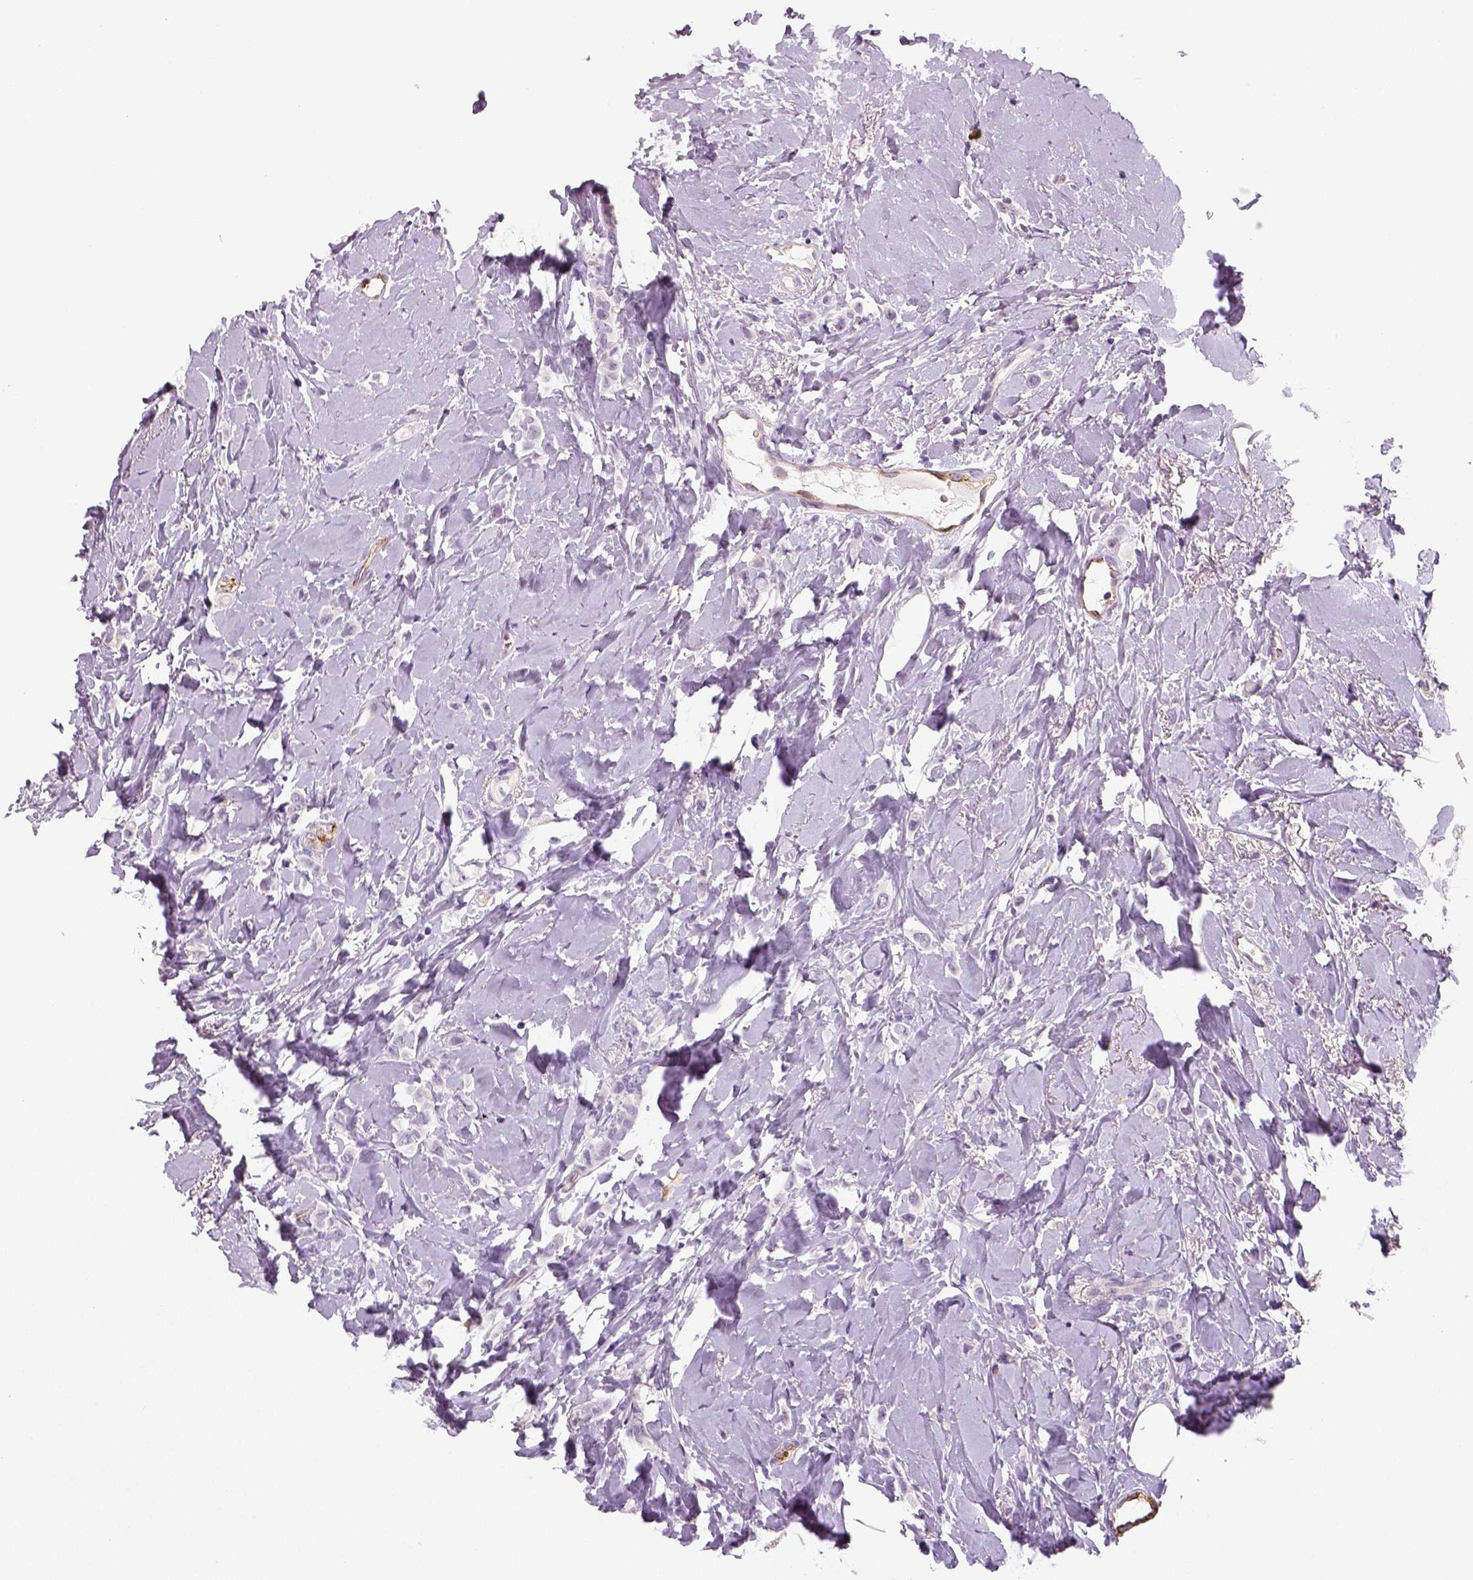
{"staining": {"intensity": "negative", "quantity": "none", "location": "none"}, "tissue": "breast cancer", "cell_type": "Tumor cells", "image_type": "cancer", "snomed": [{"axis": "morphology", "description": "Lobular carcinoma"}, {"axis": "topography", "description": "Breast"}], "caption": "Immunohistochemistry (IHC) of human lobular carcinoma (breast) exhibits no positivity in tumor cells.", "gene": "TSPAN7", "patient": {"sex": "female", "age": 66}}